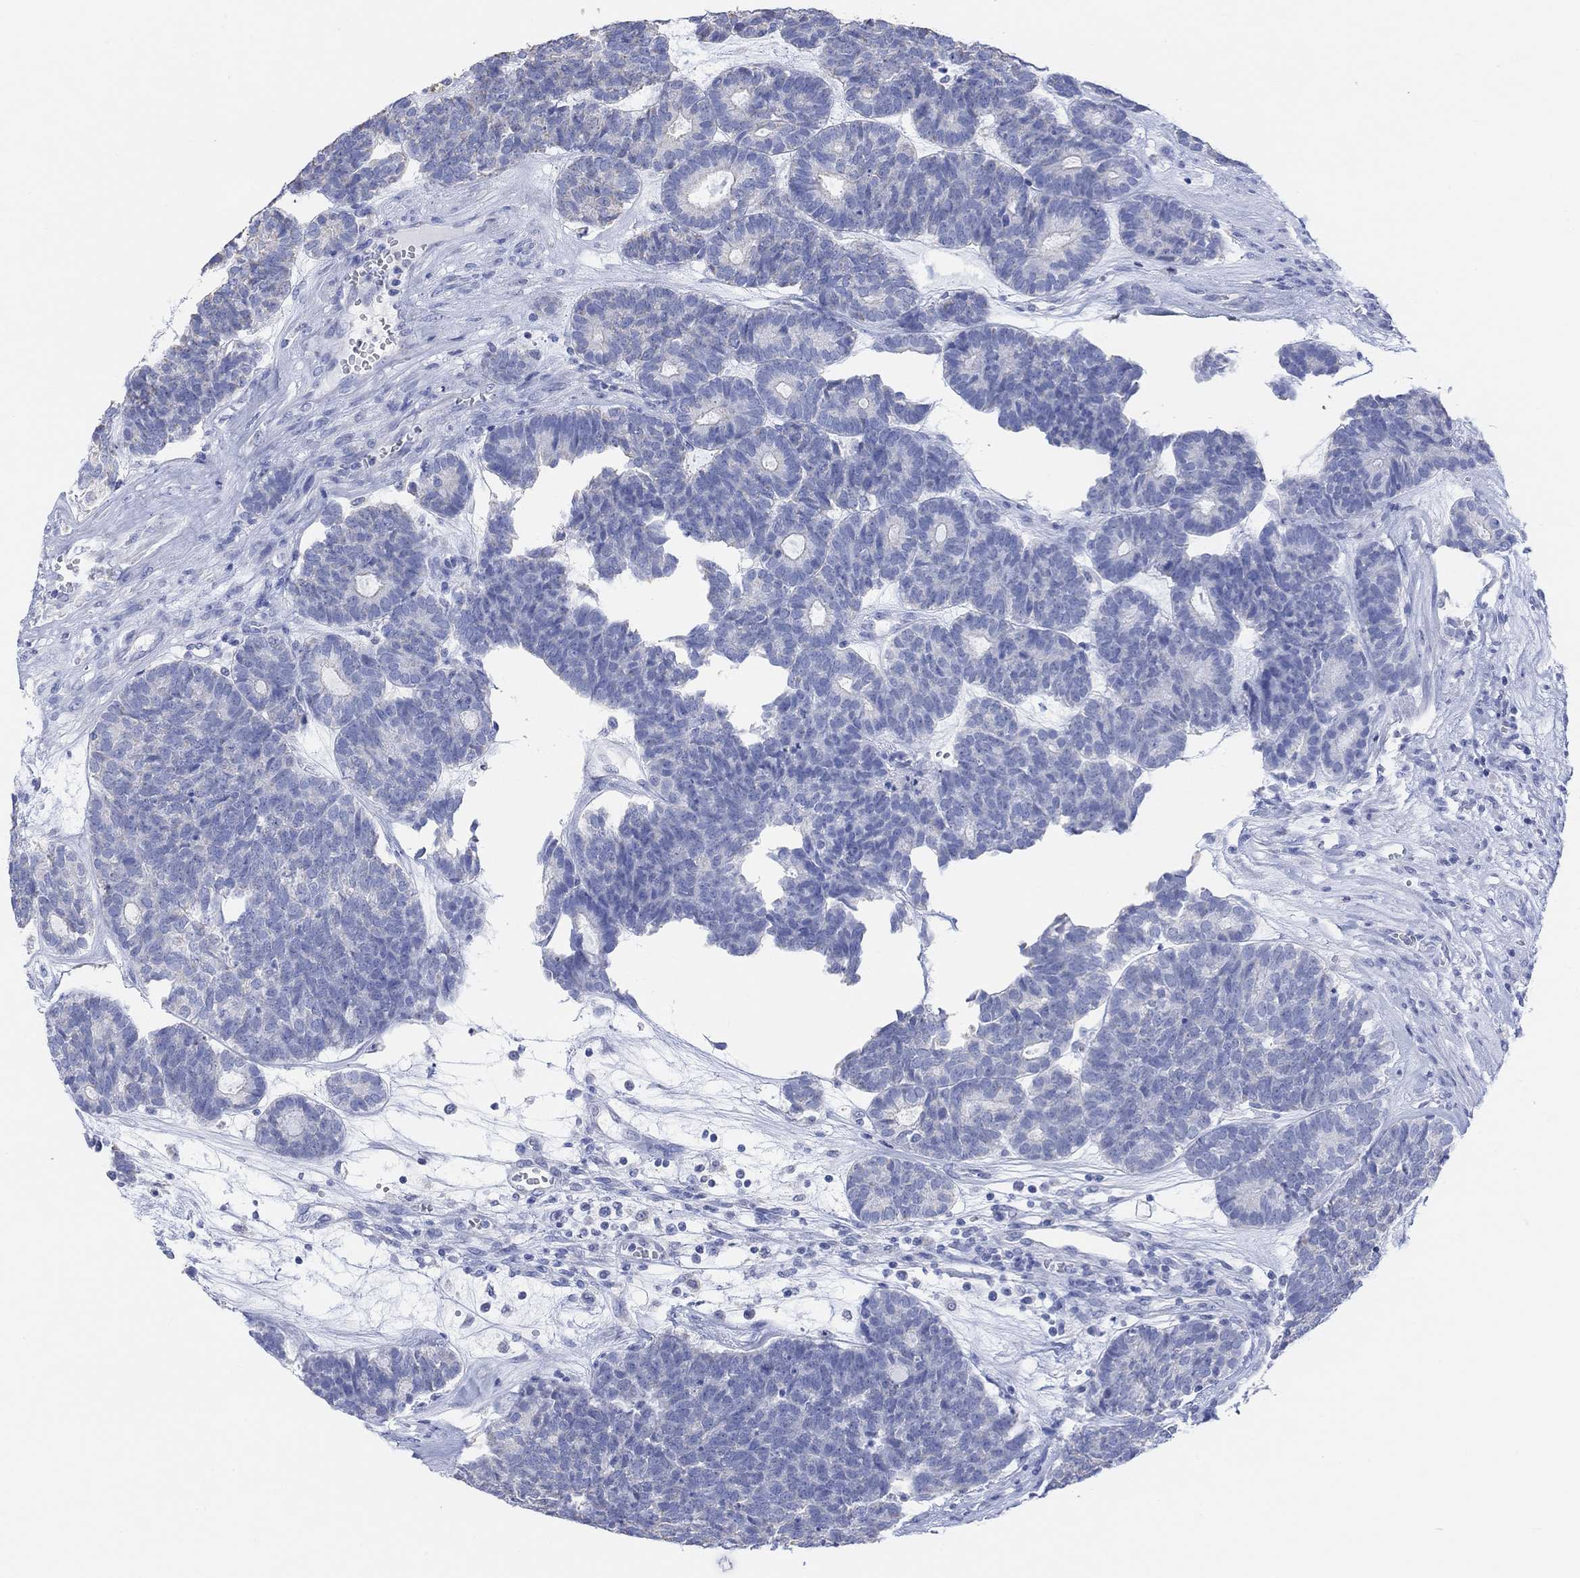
{"staining": {"intensity": "negative", "quantity": "none", "location": "none"}, "tissue": "head and neck cancer", "cell_type": "Tumor cells", "image_type": "cancer", "snomed": [{"axis": "morphology", "description": "Adenocarcinoma, NOS"}, {"axis": "topography", "description": "Head-Neck"}], "caption": "This is an IHC image of human head and neck cancer (adenocarcinoma). There is no positivity in tumor cells.", "gene": "SYT12", "patient": {"sex": "female", "age": 81}}